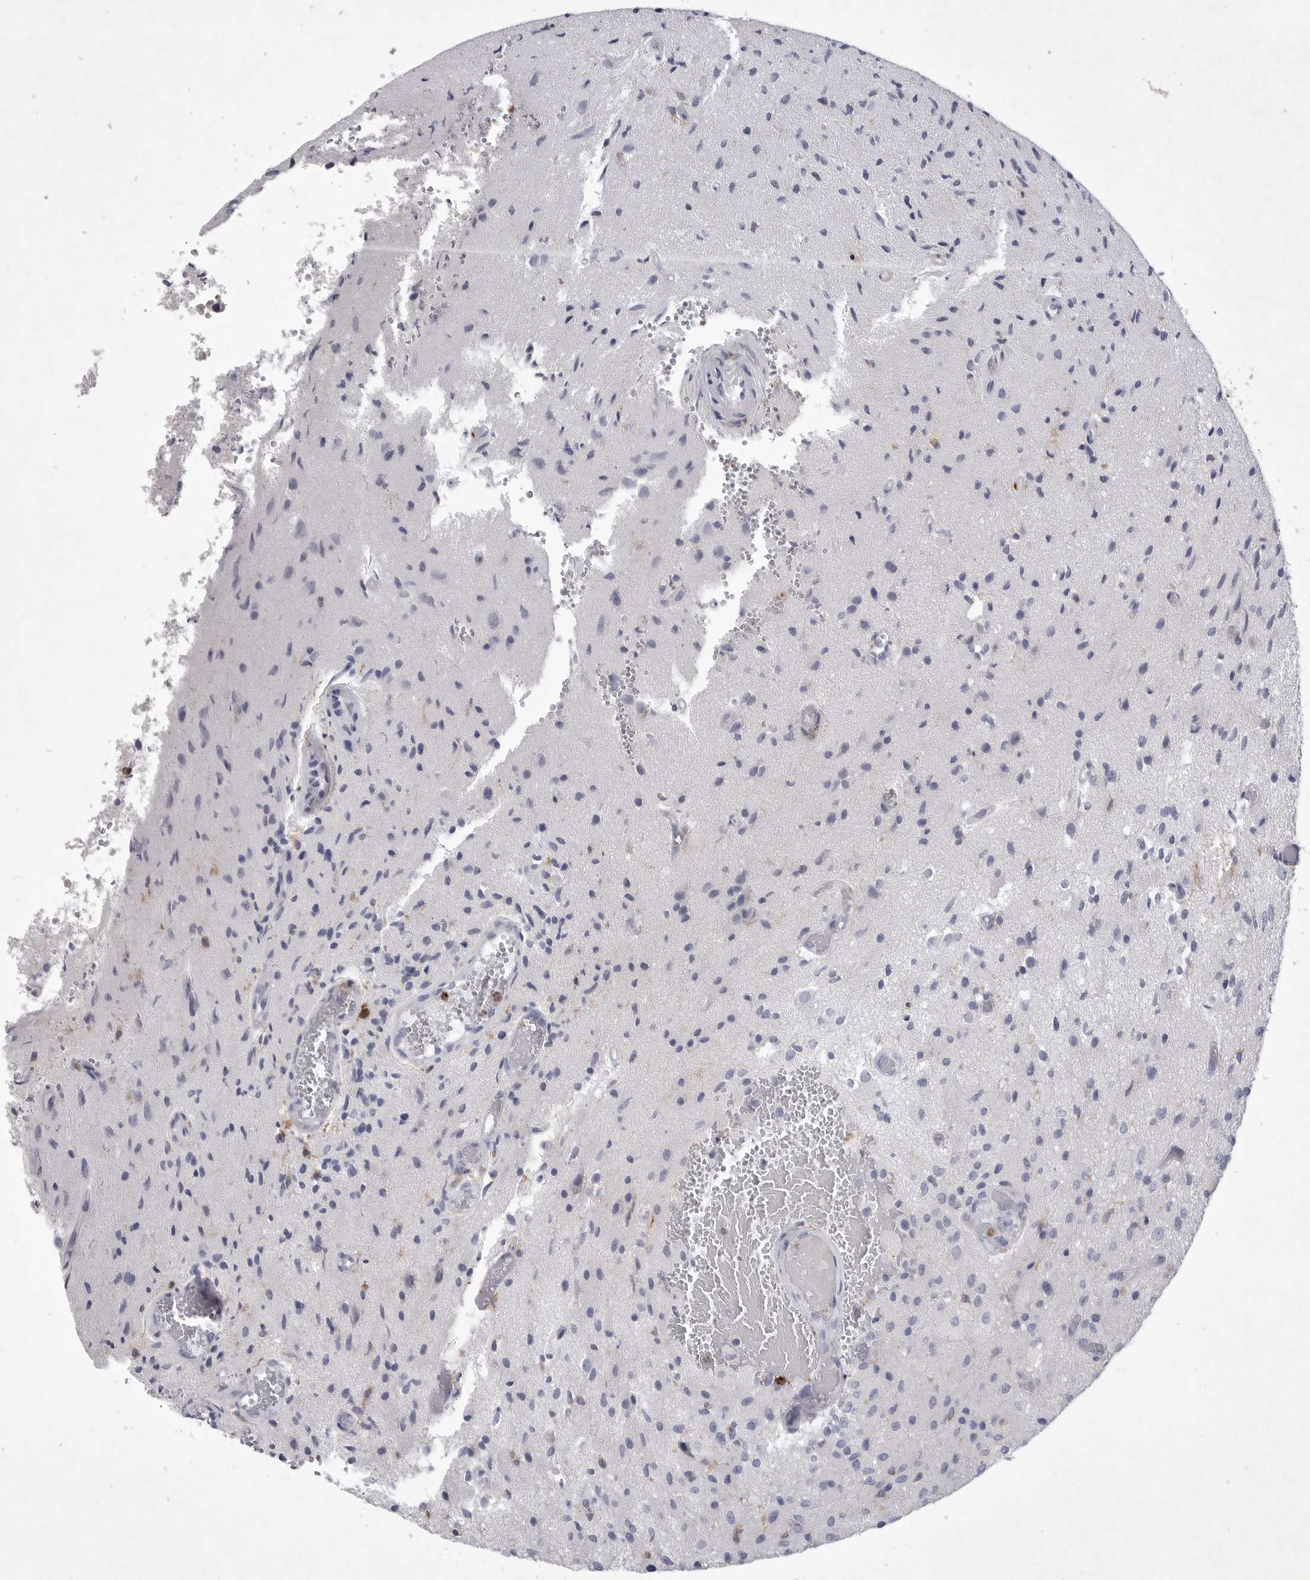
{"staining": {"intensity": "negative", "quantity": "none", "location": "none"}, "tissue": "glioma", "cell_type": "Tumor cells", "image_type": "cancer", "snomed": [{"axis": "morphology", "description": "Normal tissue, NOS"}, {"axis": "morphology", "description": "Glioma, malignant, High grade"}, {"axis": "topography", "description": "Cerebral cortex"}], "caption": "Image shows no significant protein positivity in tumor cells of glioma.", "gene": "SIGLEC10", "patient": {"sex": "male", "age": 77}}